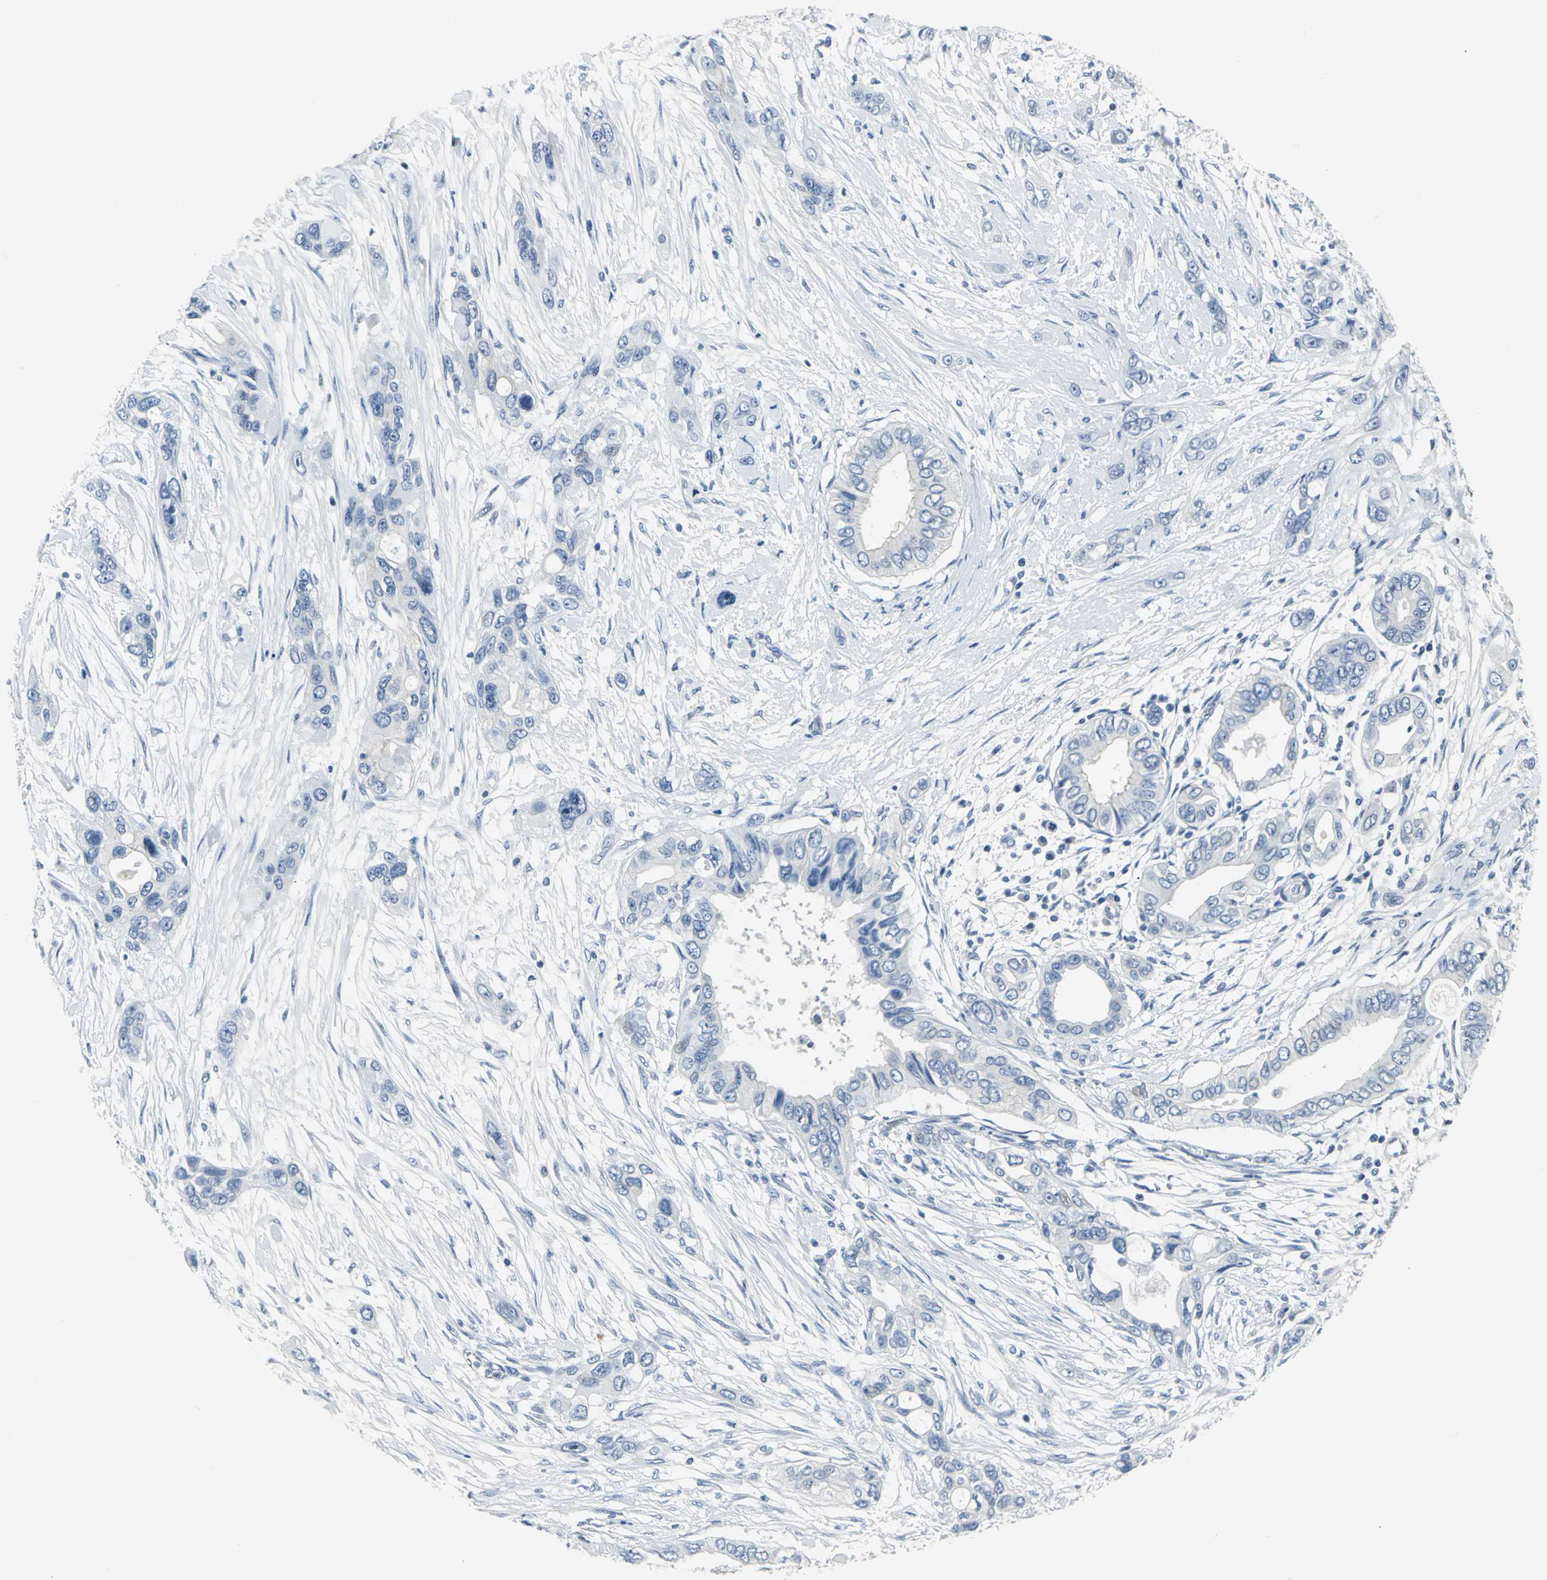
{"staining": {"intensity": "negative", "quantity": "none", "location": "none"}, "tissue": "pancreatic cancer", "cell_type": "Tumor cells", "image_type": "cancer", "snomed": [{"axis": "morphology", "description": "Adenocarcinoma, NOS"}, {"axis": "topography", "description": "Pancreas"}], "caption": "Tumor cells are negative for protein expression in human adenocarcinoma (pancreatic).", "gene": "RIPOR1", "patient": {"sex": "female", "age": 60}}